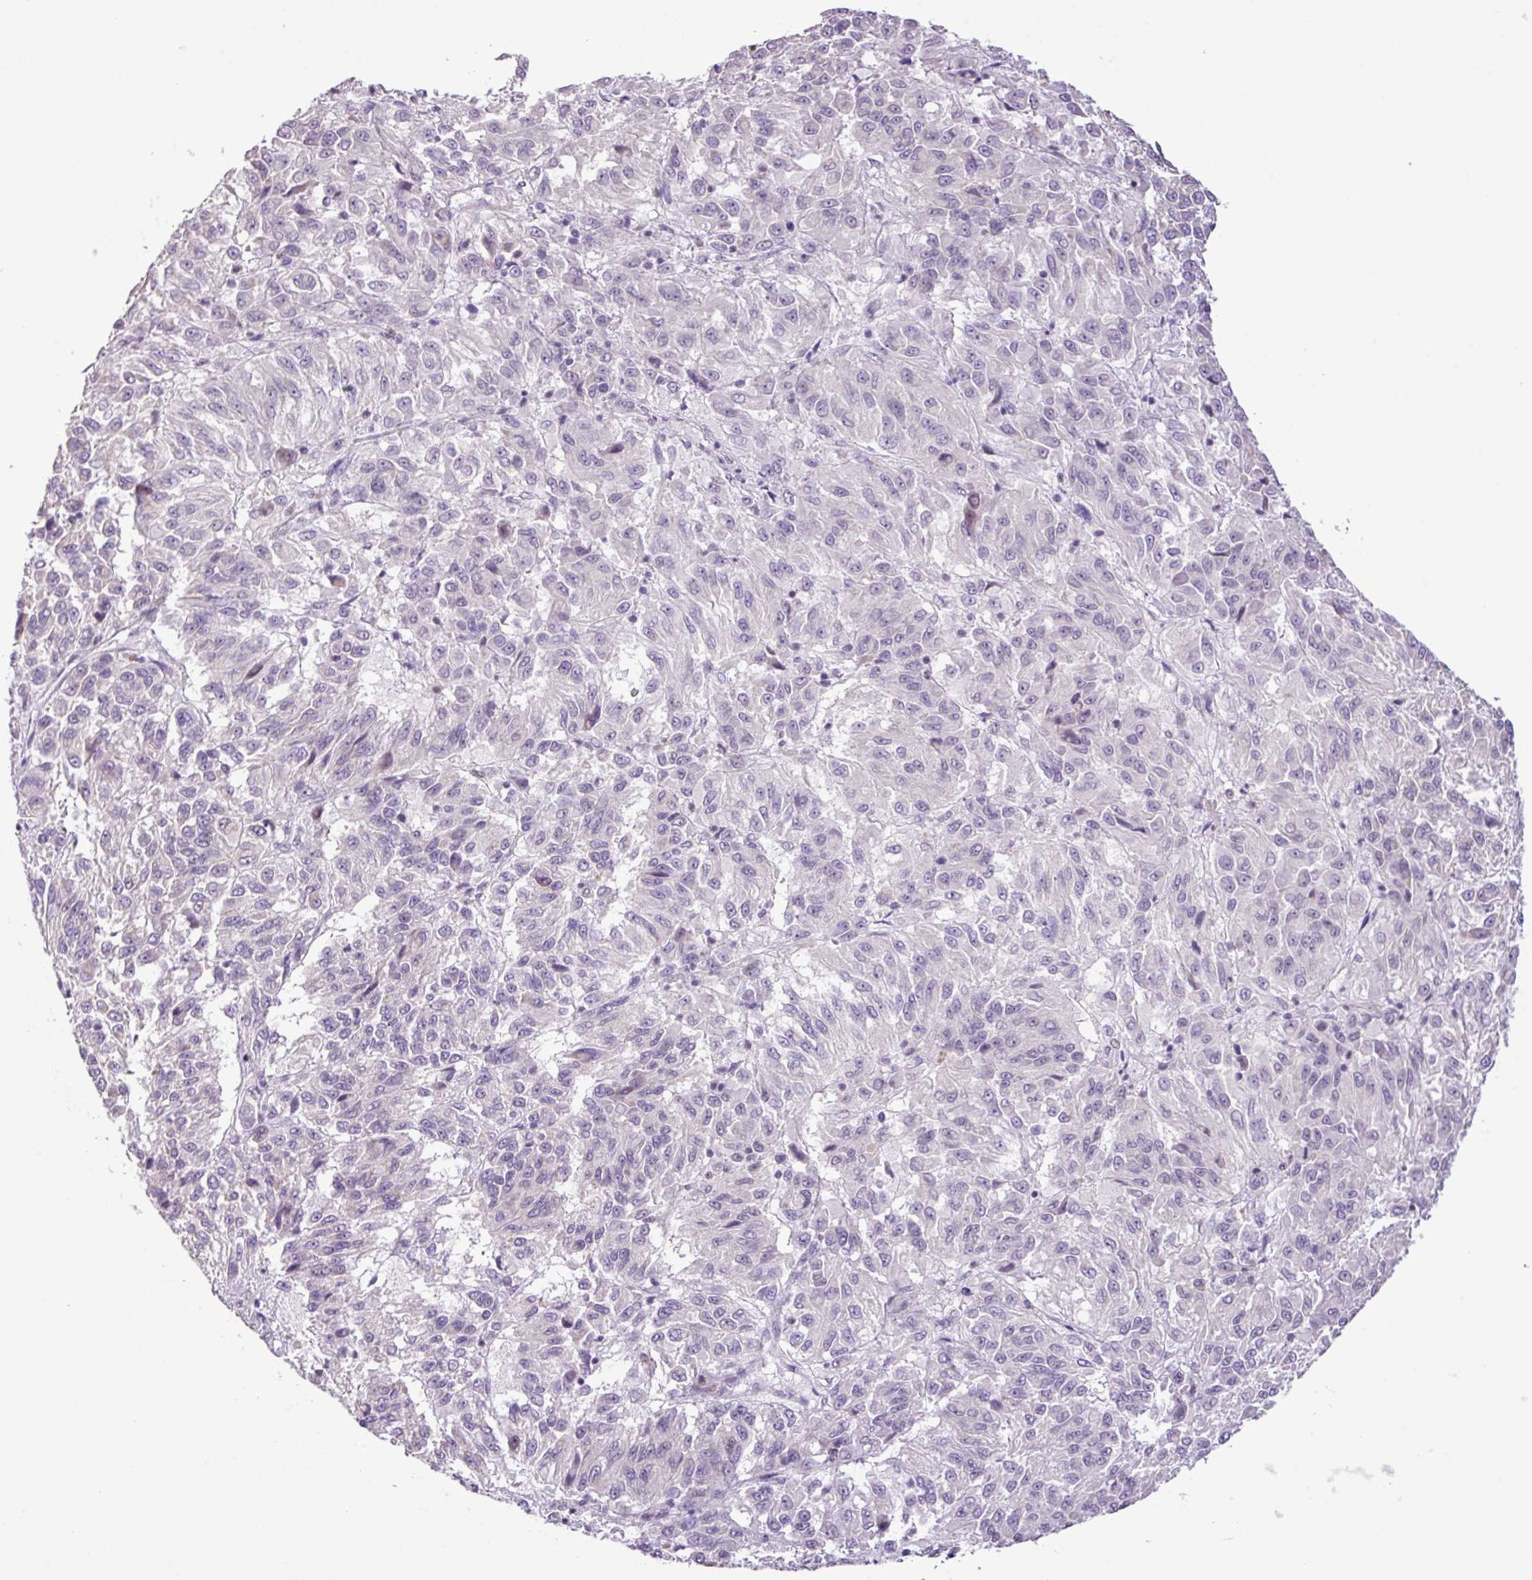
{"staining": {"intensity": "negative", "quantity": "none", "location": "none"}, "tissue": "melanoma", "cell_type": "Tumor cells", "image_type": "cancer", "snomed": [{"axis": "morphology", "description": "Malignant melanoma, Metastatic site"}, {"axis": "topography", "description": "Lung"}], "caption": "There is no significant expression in tumor cells of malignant melanoma (metastatic site). The staining is performed using DAB (3,3'-diaminobenzidine) brown chromogen with nuclei counter-stained in using hematoxylin.", "gene": "YLPM1", "patient": {"sex": "male", "age": 64}}